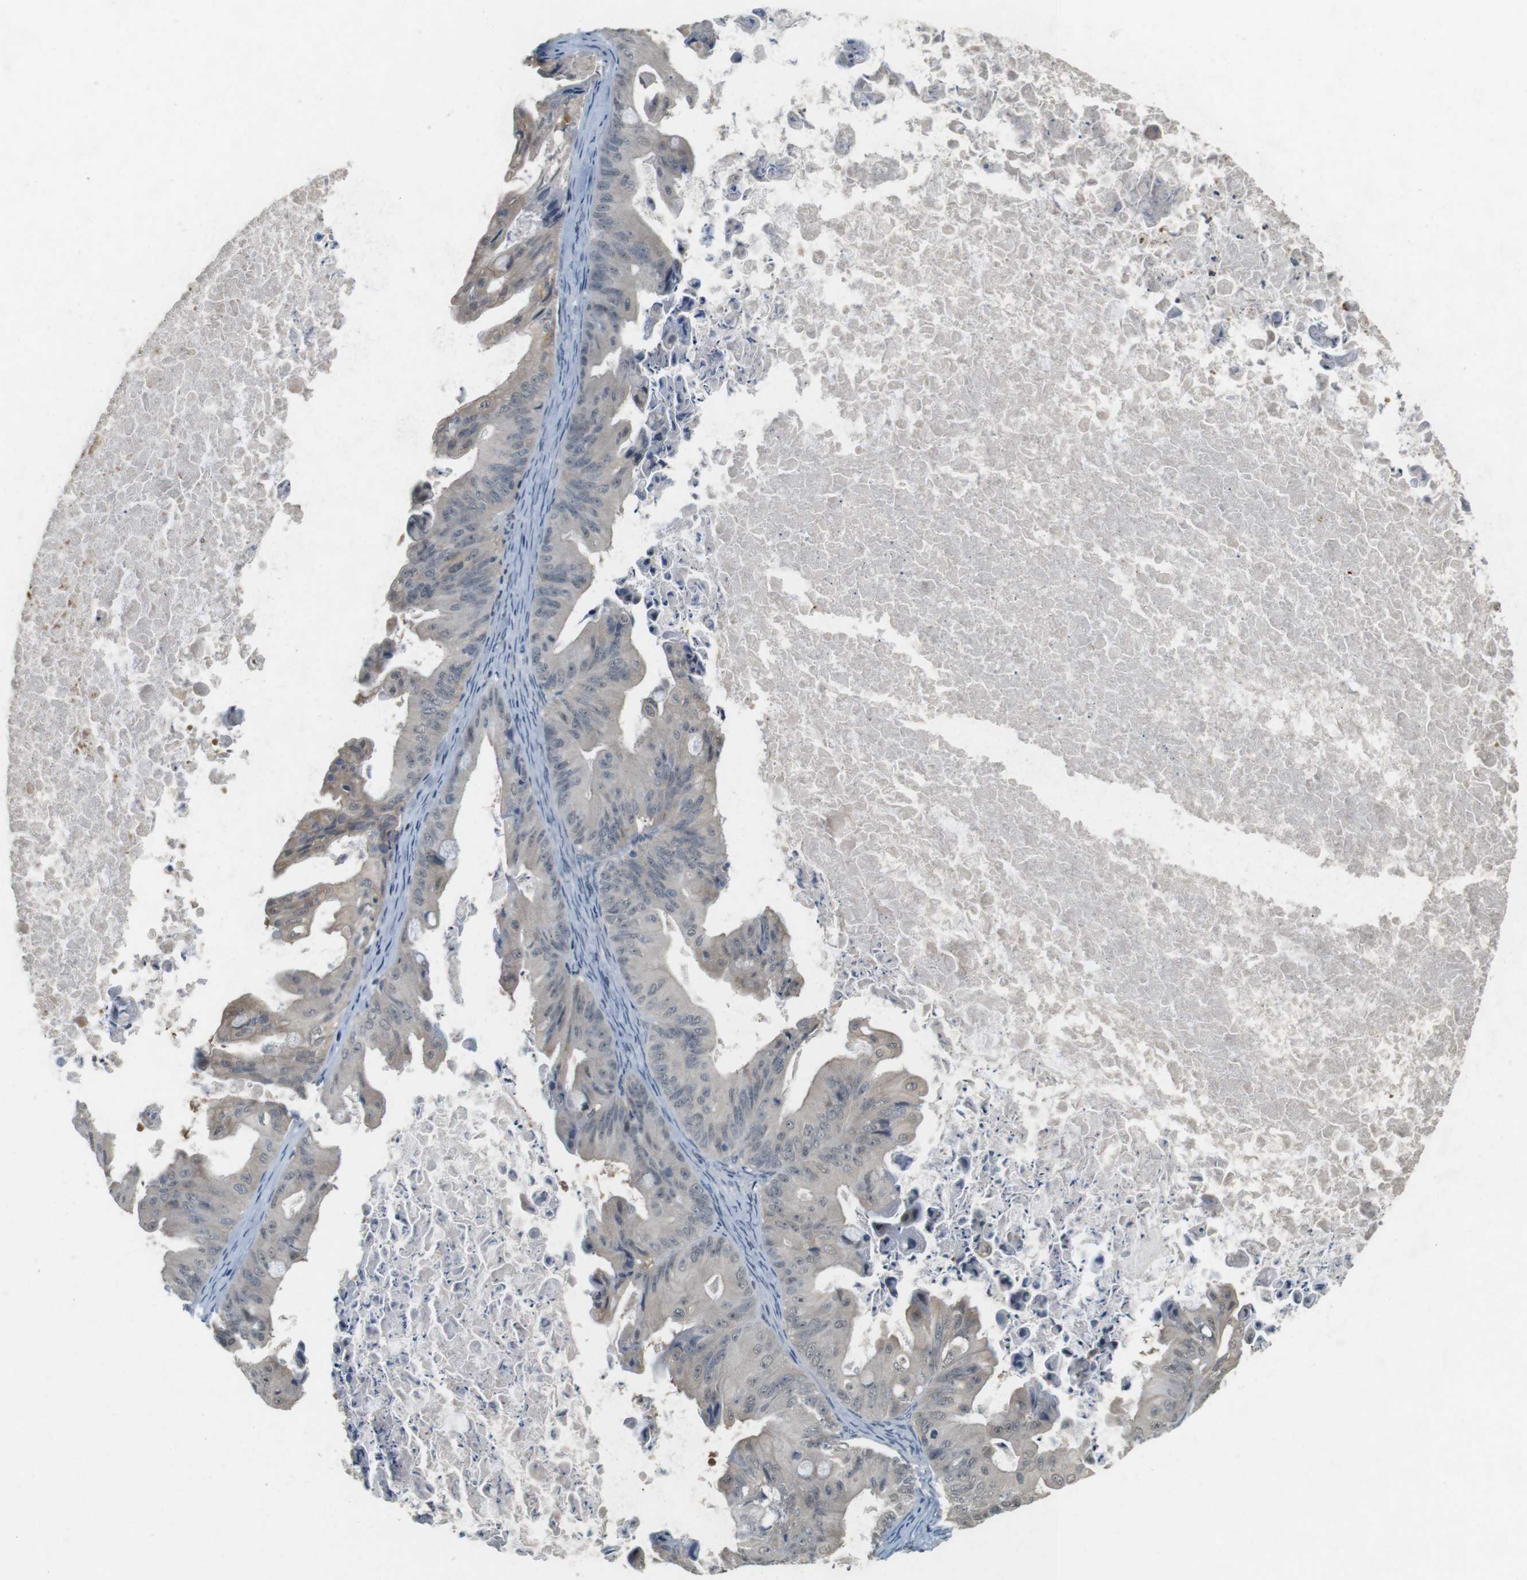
{"staining": {"intensity": "negative", "quantity": "none", "location": "none"}, "tissue": "ovarian cancer", "cell_type": "Tumor cells", "image_type": "cancer", "snomed": [{"axis": "morphology", "description": "Cystadenocarcinoma, mucinous, NOS"}, {"axis": "topography", "description": "Ovary"}], "caption": "A micrograph of mucinous cystadenocarcinoma (ovarian) stained for a protein exhibits no brown staining in tumor cells.", "gene": "CDK14", "patient": {"sex": "female", "age": 37}}